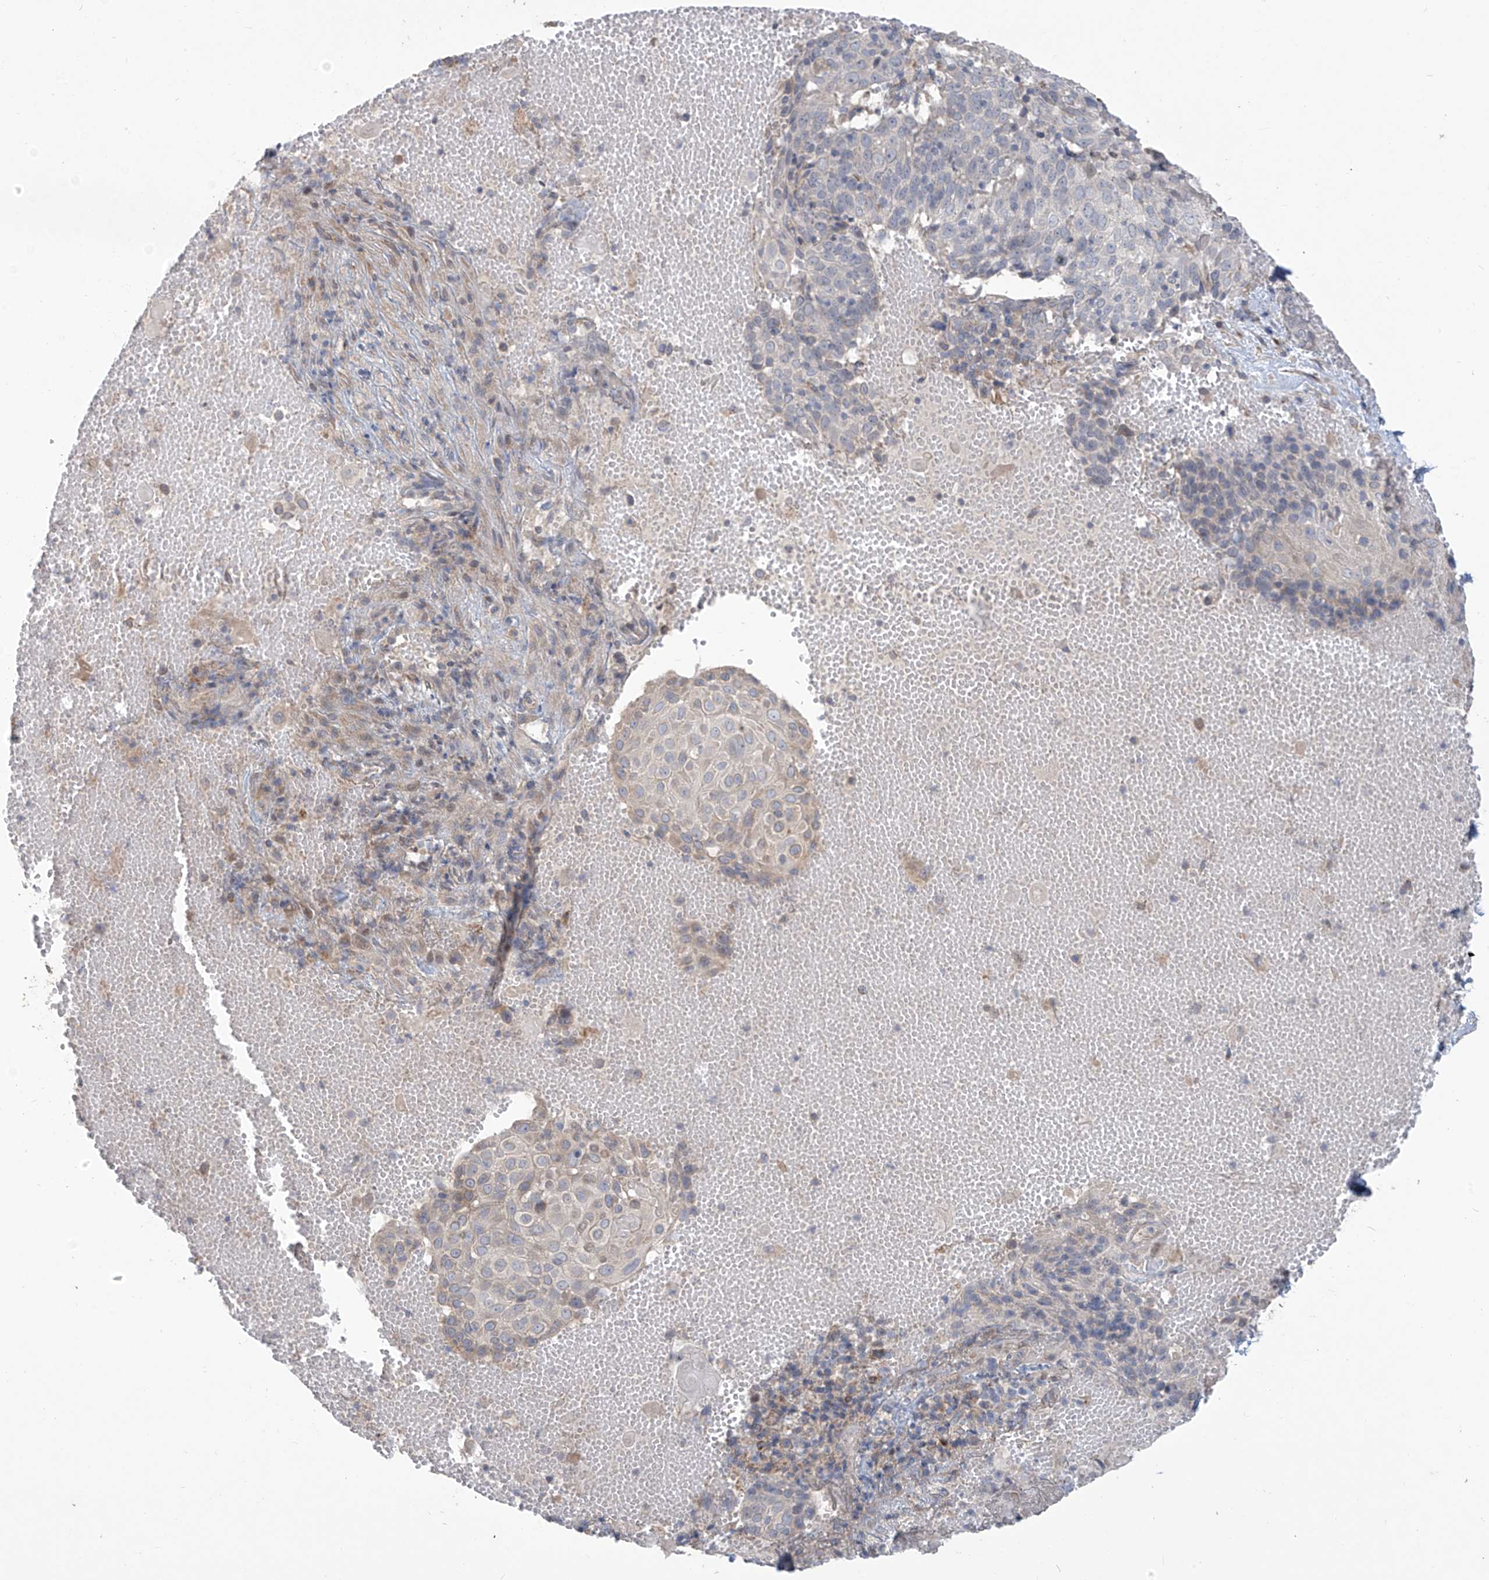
{"staining": {"intensity": "negative", "quantity": "none", "location": "none"}, "tissue": "cervical cancer", "cell_type": "Tumor cells", "image_type": "cancer", "snomed": [{"axis": "morphology", "description": "Squamous cell carcinoma, NOS"}, {"axis": "topography", "description": "Cervix"}], "caption": "Cervical squamous cell carcinoma was stained to show a protein in brown. There is no significant expression in tumor cells.", "gene": "MAGIX", "patient": {"sex": "female", "age": 74}}